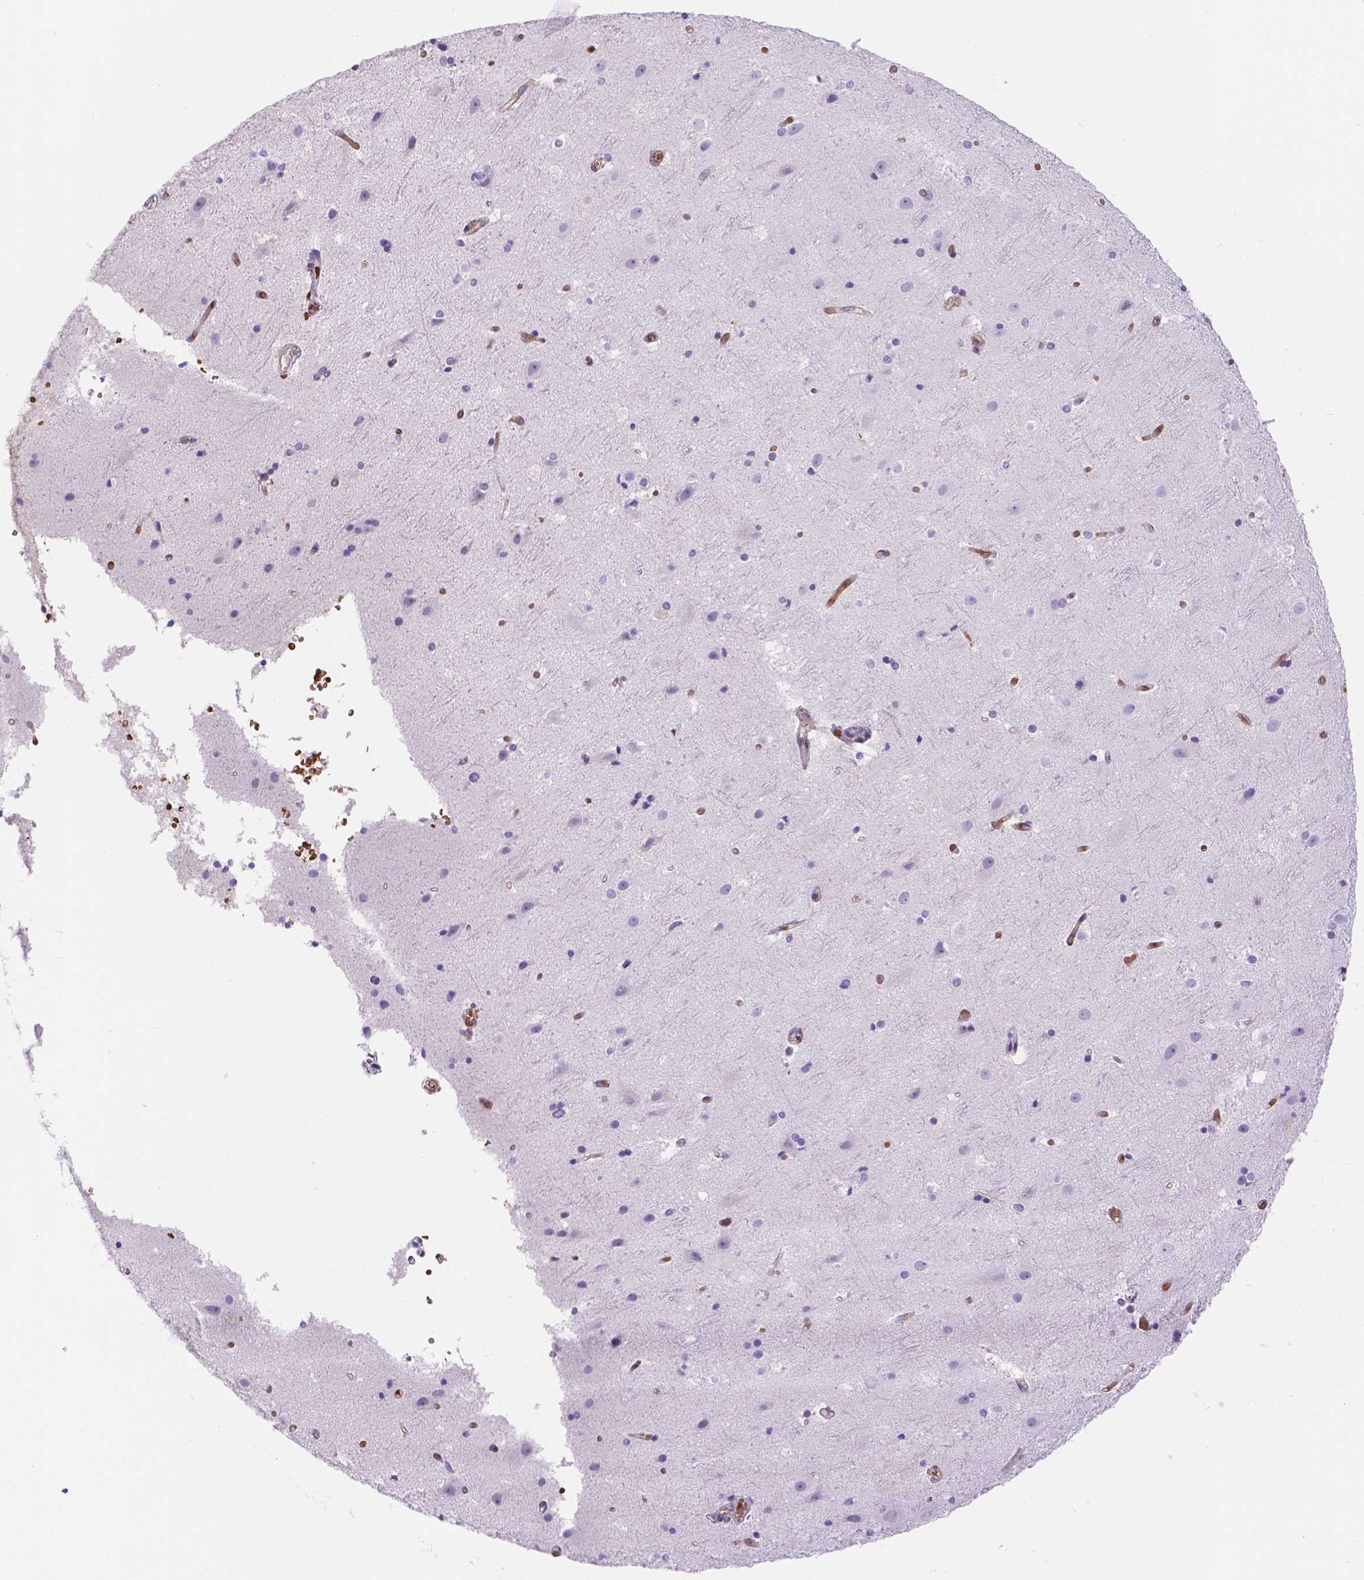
{"staining": {"intensity": "weak", "quantity": ">75%", "location": "cytoplasmic/membranous"}, "tissue": "cerebral cortex", "cell_type": "Endothelial cells", "image_type": "normal", "snomed": [{"axis": "morphology", "description": "Normal tissue, NOS"}, {"axis": "topography", "description": "Cerebral cortex"}], "caption": "Normal cerebral cortex demonstrates weak cytoplasmic/membranous positivity in approximately >75% of endothelial cells, visualized by immunohistochemistry. (DAB (3,3'-diaminobenzidine) IHC, brown staining for protein, blue staining for nuclei).", "gene": "SLC40A1", "patient": {"sex": "female", "age": 52}}